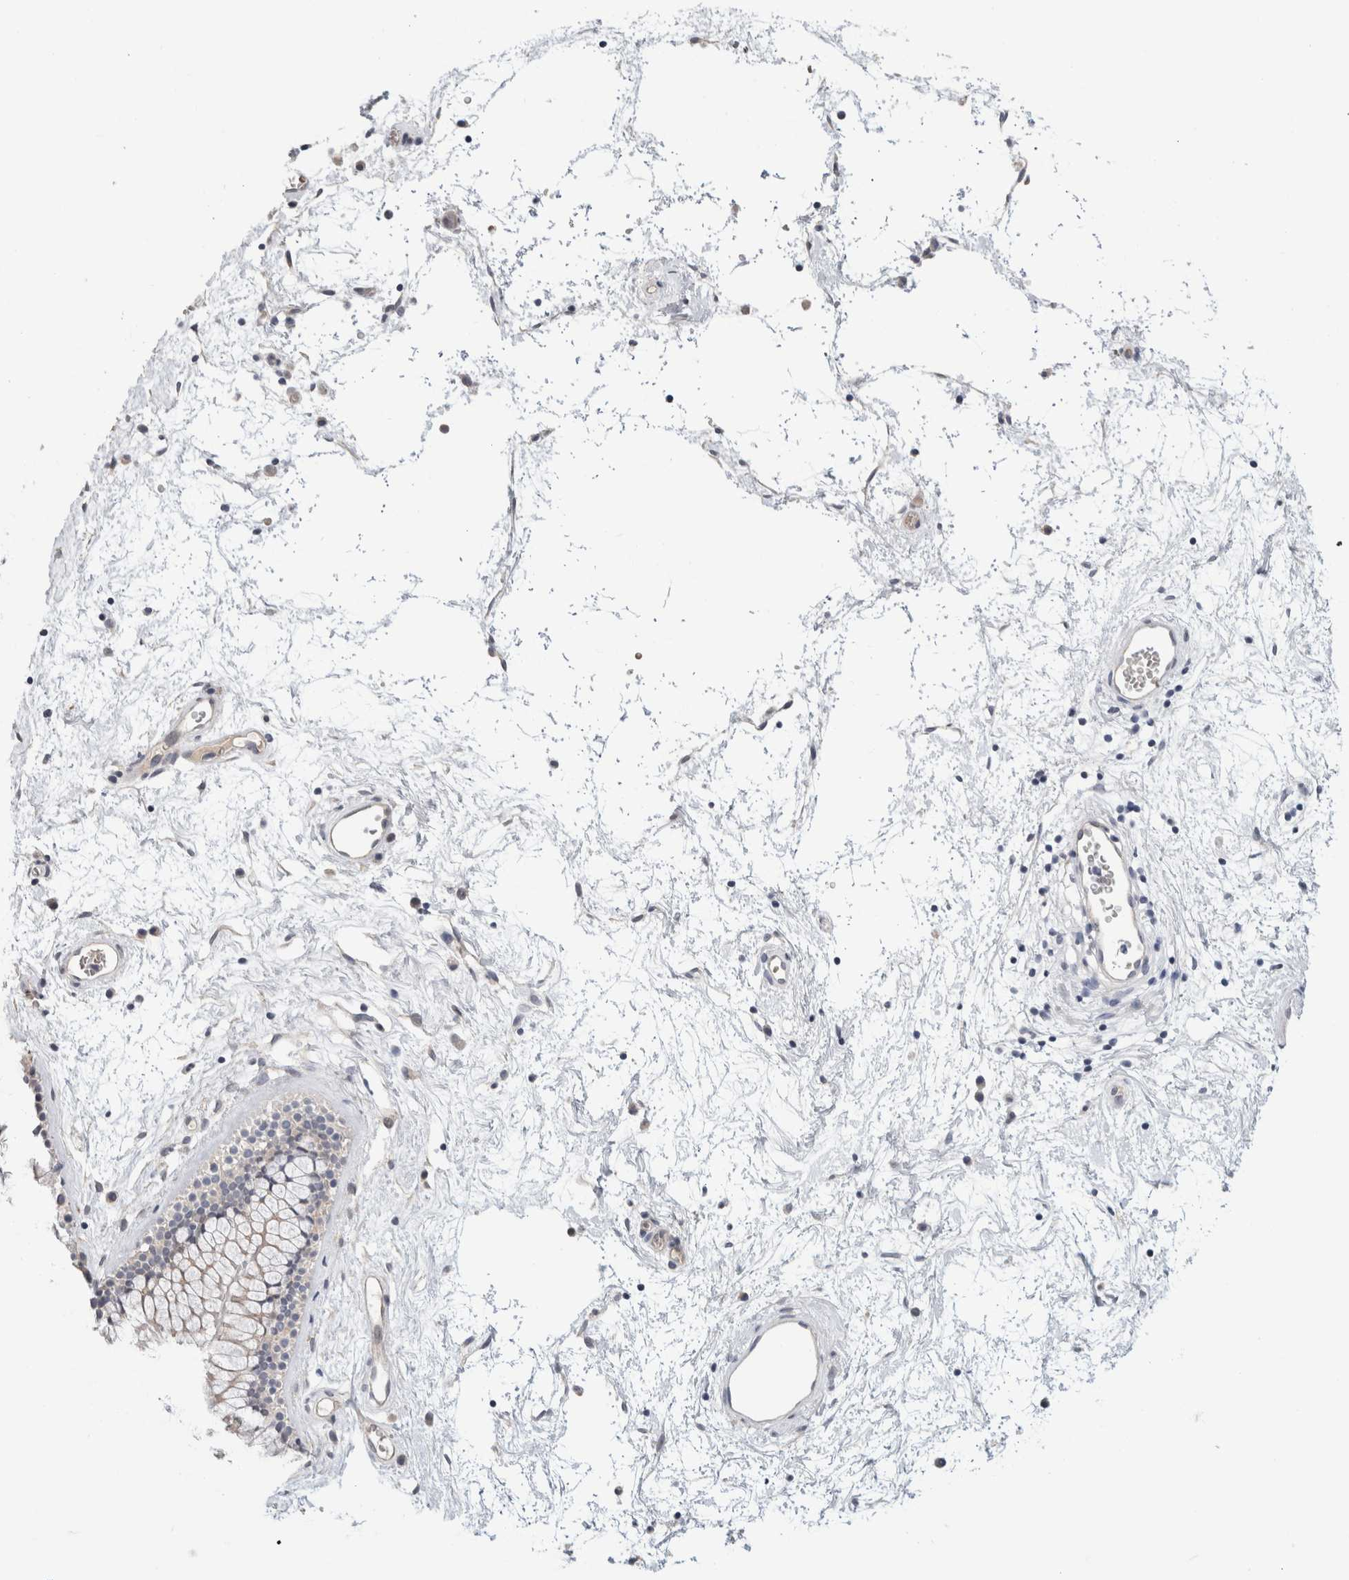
{"staining": {"intensity": "negative", "quantity": "none", "location": "none"}, "tissue": "nasopharynx", "cell_type": "Respiratory epithelial cells", "image_type": "normal", "snomed": [{"axis": "morphology", "description": "Normal tissue, NOS"}, {"axis": "morphology", "description": "Inflammation, NOS"}, {"axis": "topography", "description": "Nasopharynx"}], "caption": "Image shows no protein expression in respiratory epithelial cells of benign nasopharynx.", "gene": "AFP", "patient": {"sex": "male", "age": 48}}